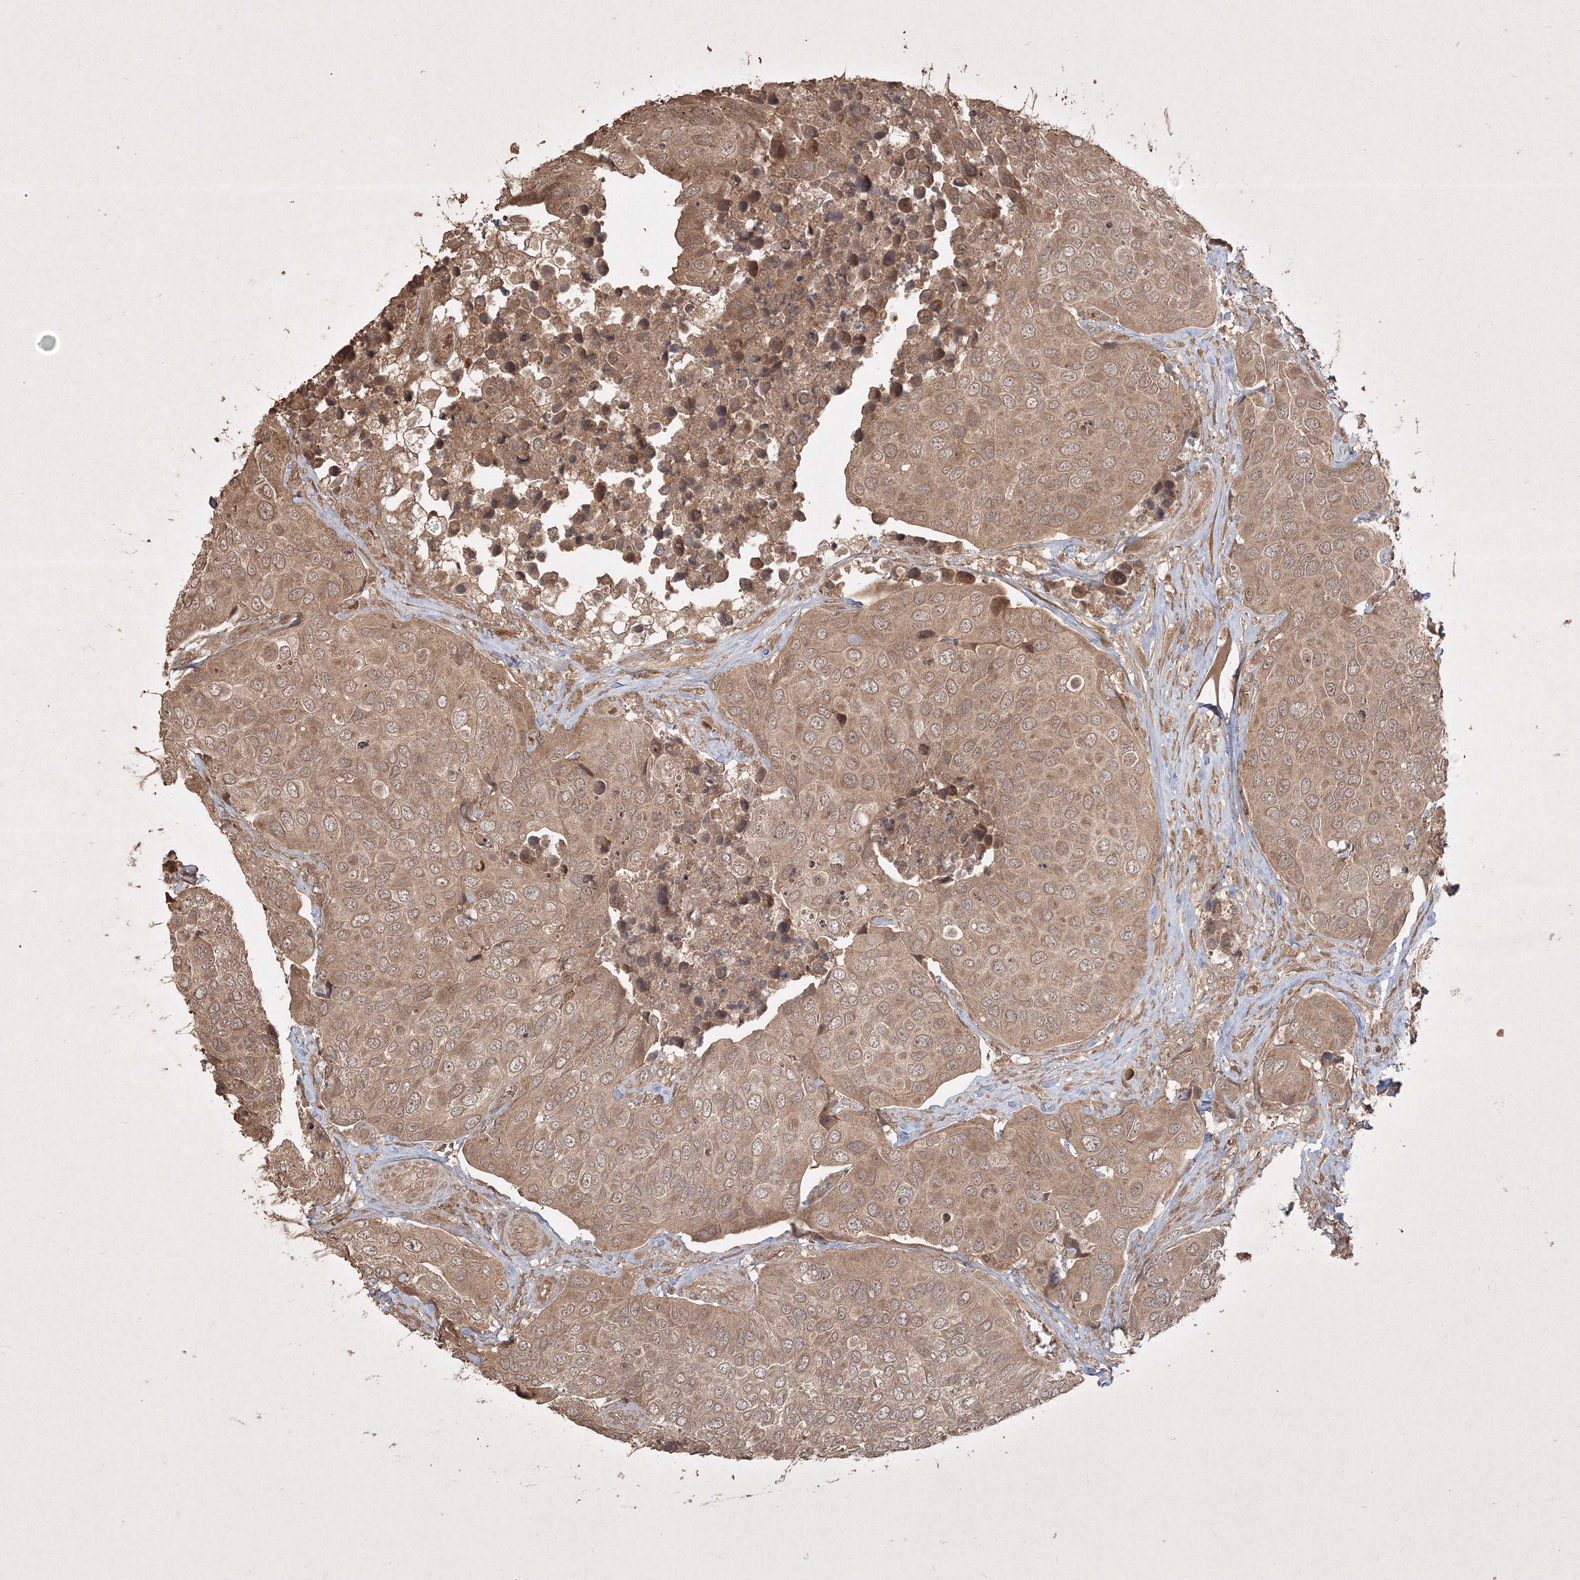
{"staining": {"intensity": "moderate", "quantity": ">75%", "location": "cytoplasmic/membranous"}, "tissue": "urothelial cancer", "cell_type": "Tumor cells", "image_type": "cancer", "snomed": [{"axis": "morphology", "description": "Urothelial carcinoma, High grade"}, {"axis": "topography", "description": "Urinary bladder"}], "caption": "Urothelial carcinoma (high-grade) stained with a protein marker exhibits moderate staining in tumor cells.", "gene": "PELI3", "patient": {"sex": "male", "age": 74}}